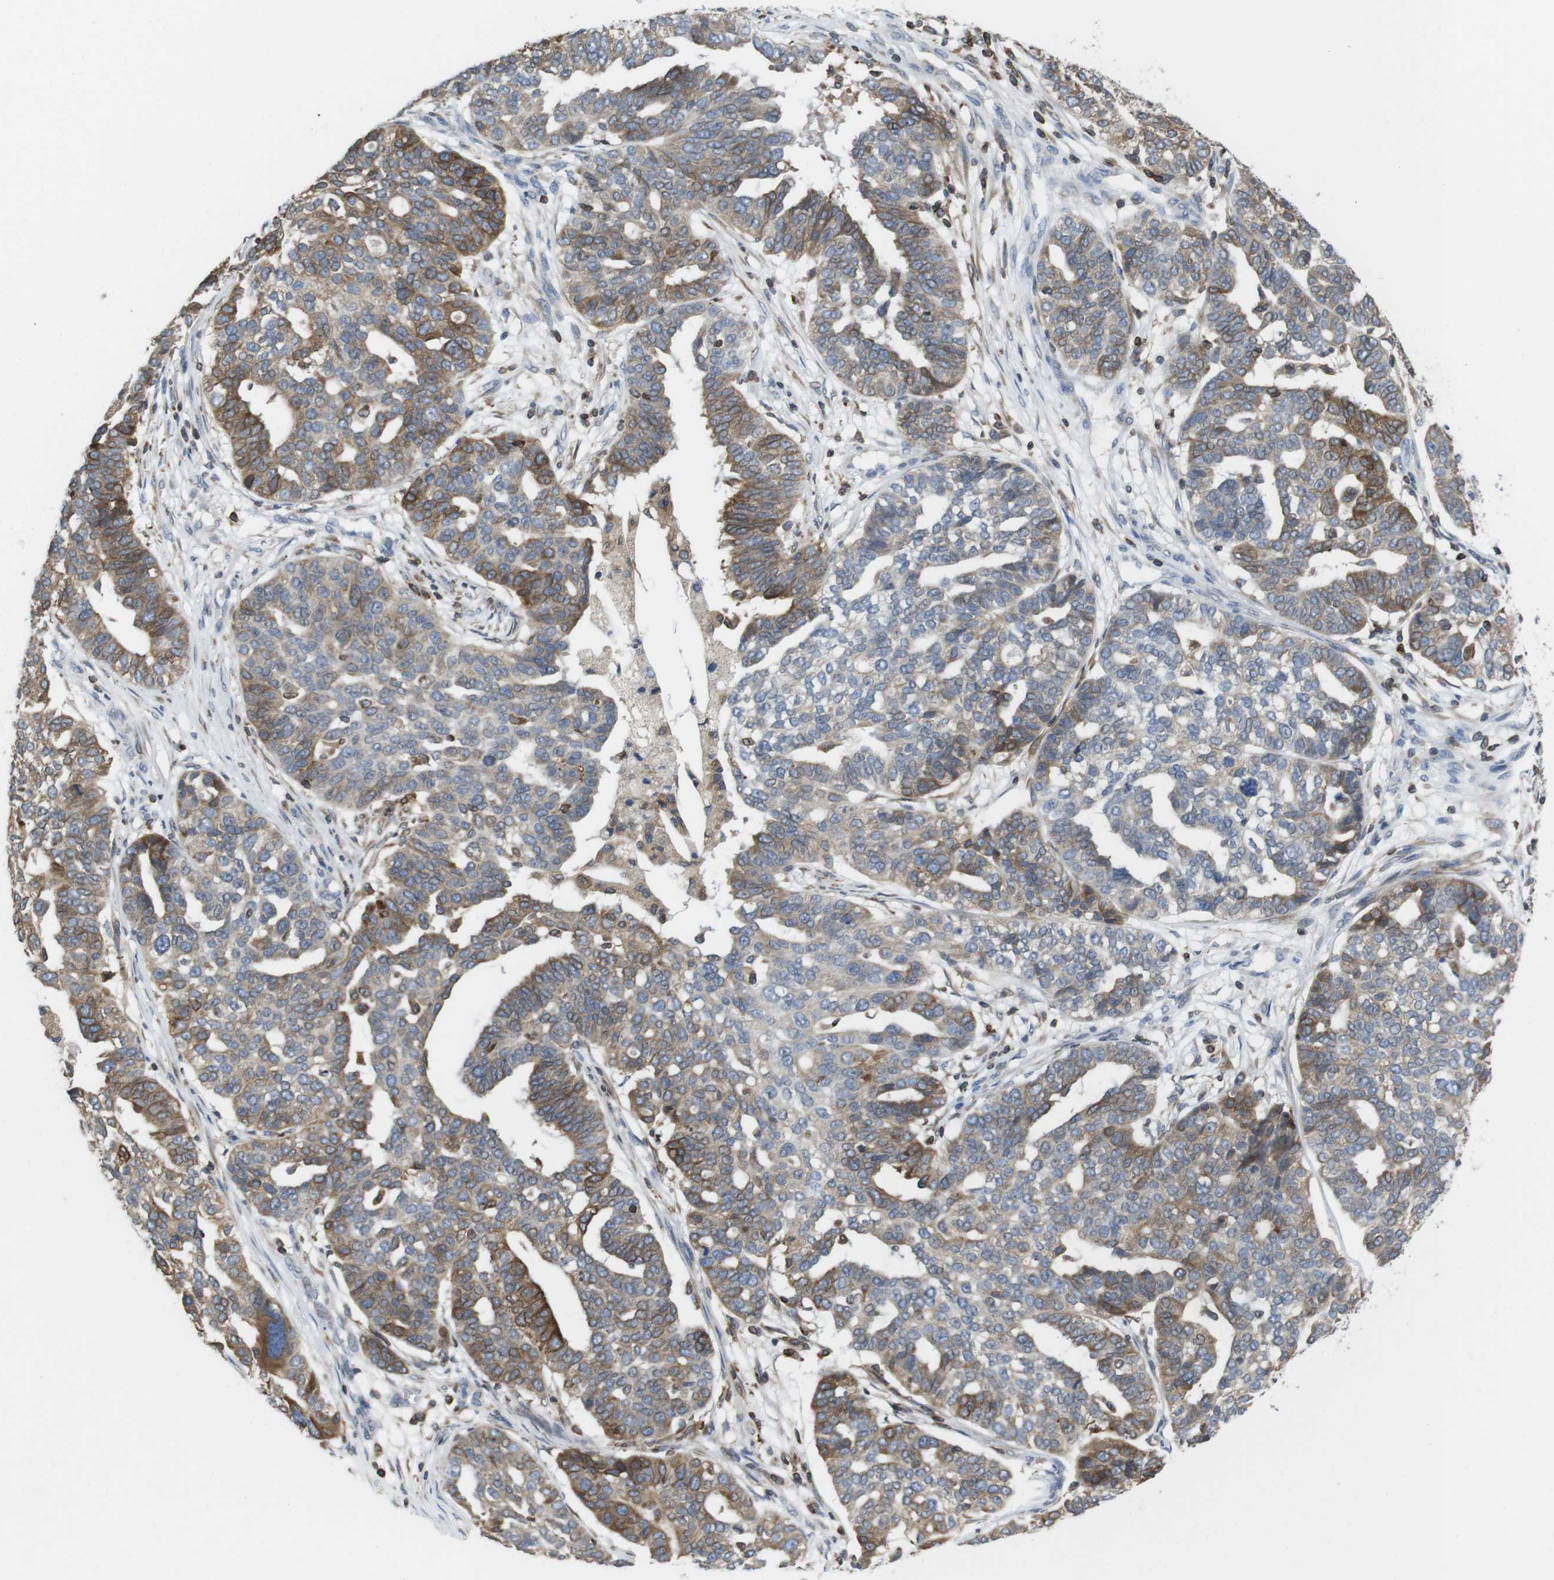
{"staining": {"intensity": "moderate", "quantity": "<25%", "location": "cytoplasmic/membranous"}, "tissue": "ovarian cancer", "cell_type": "Tumor cells", "image_type": "cancer", "snomed": [{"axis": "morphology", "description": "Cystadenocarcinoma, serous, NOS"}, {"axis": "topography", "description": "Ovary"}], "caption": "An image of ovarian serous cystadenocarcinoma stained for a protein reveals moderate cytoplasmic/membranous brown staining in tumor cells. Immunohistochemistry (ihc) stains the protein in brown and the nuclei are stained blue.", "gene": "ARL6IP5", "patient": {"sex": "female", "age": 59}}